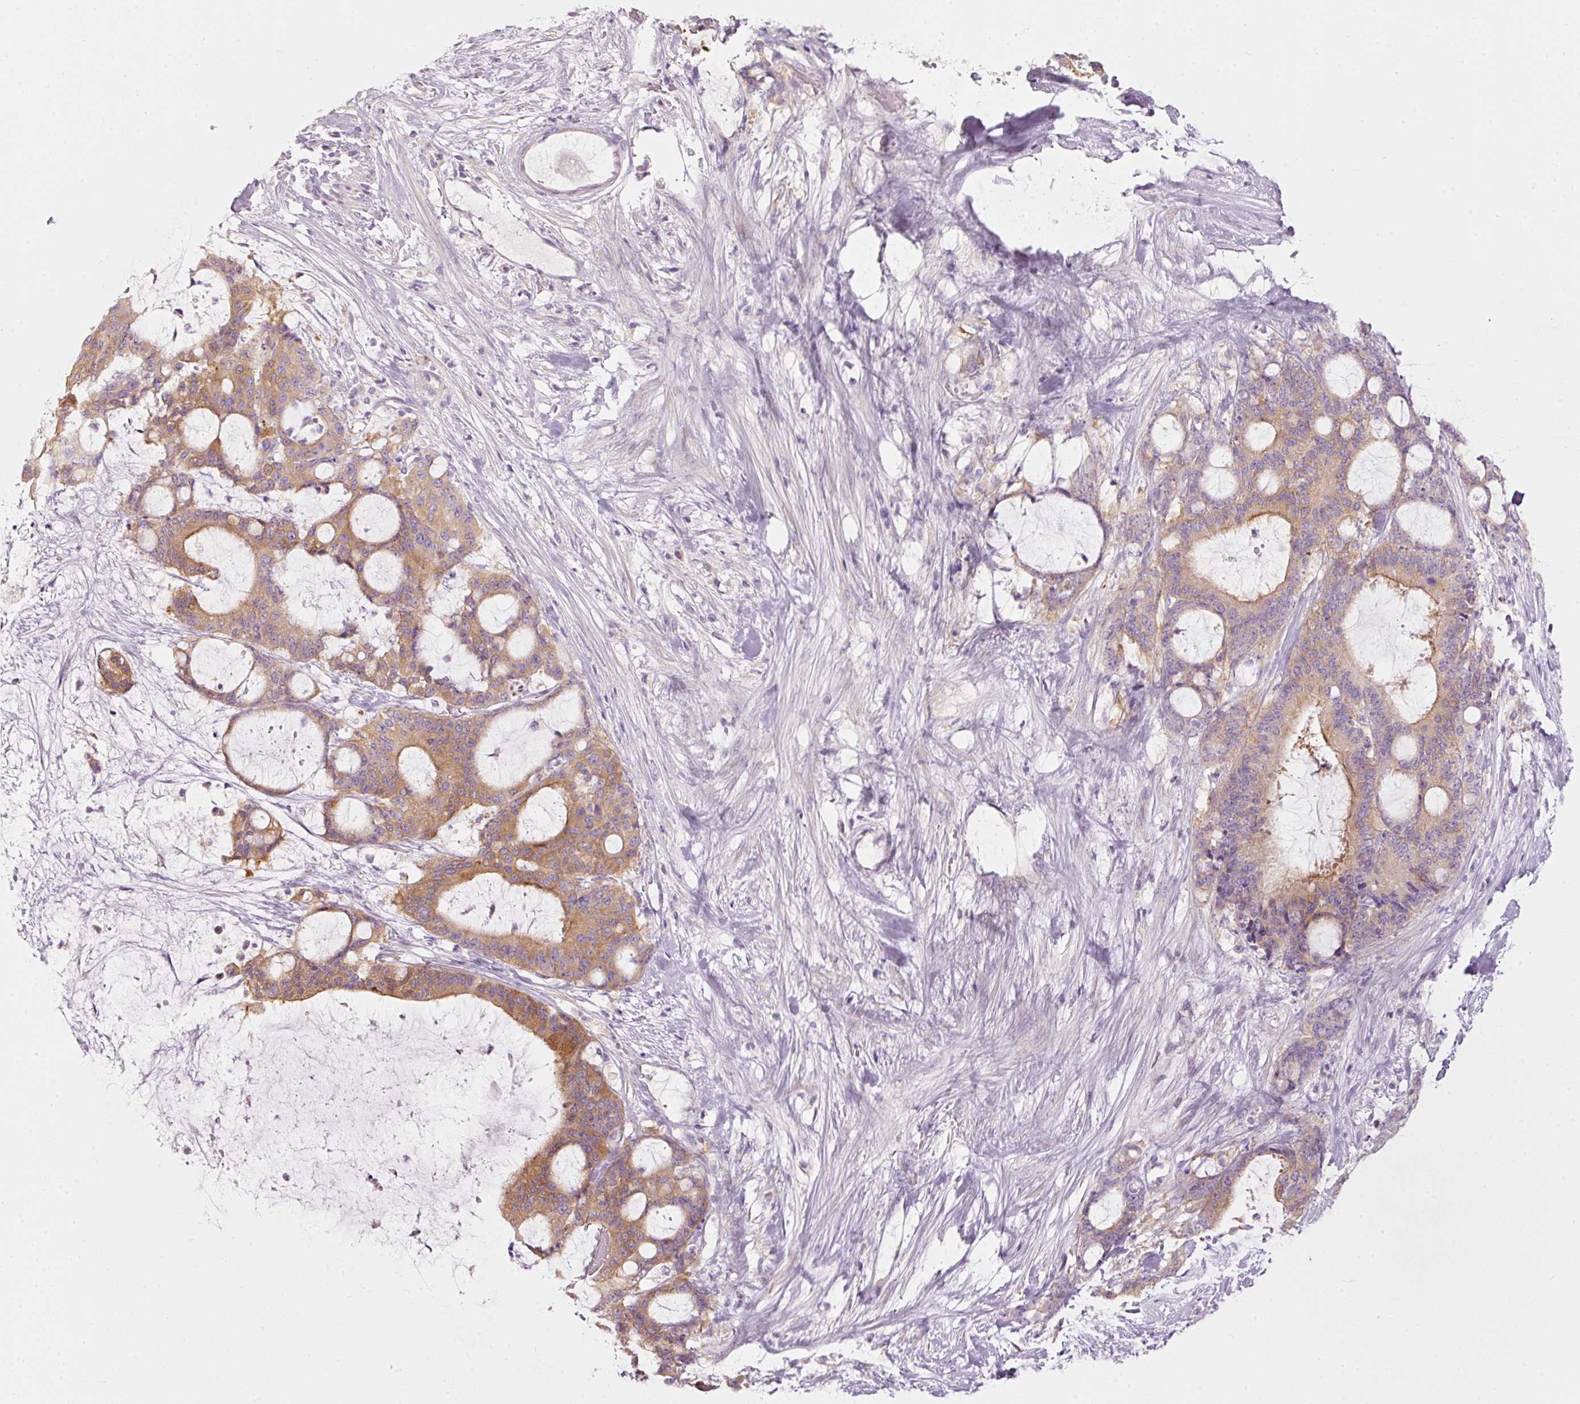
{"staining": {"intensity": "moderate", "quantity": ">75%", "location": "cytoplasmic/membranous"}, "tissue": "liver cancer", "cell_type": "Tumor cells", "image_type": "cancer", "snomed": [{"axis": "morphology", "description": "Normal tissue, NOS"}, {"axis": "morphology", "description": "Cholangiocarcinoma"}, {"axis": "topography", "description": "Liver"}, {"axis": "topography", "description": "Peripheral nerve tissue"}], "caption": "Protein staining displays moderate cytoplasmic/membranous staining in approximately >75% of tumor cells in cholangiocarcinoma (liver).", "gene": "PDXDC1", "patient": {"sex": "female", "age": 73}}